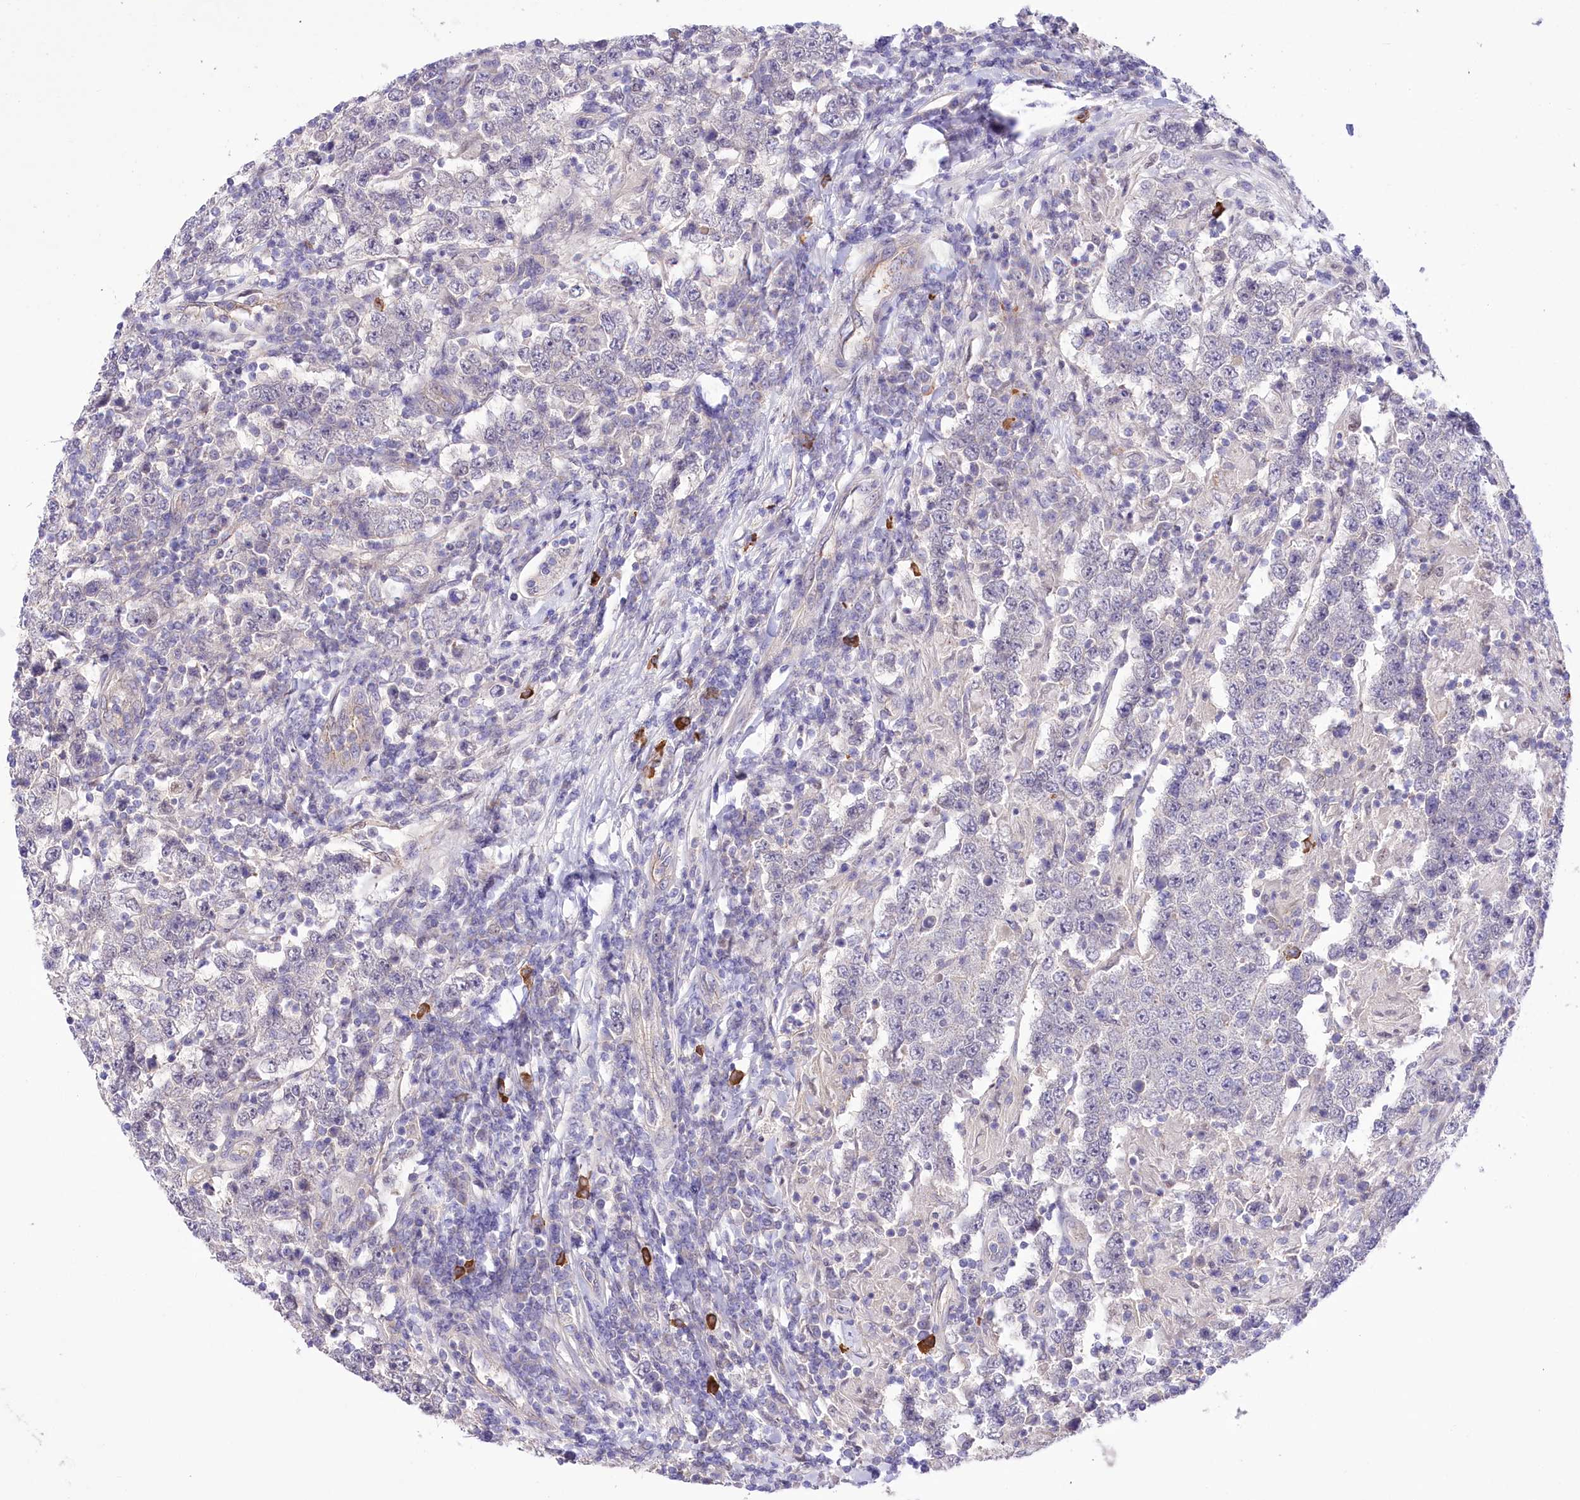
{"staining": {"intensity": "negative", "quantity": "none", "location": "none"}, "tissue": "testis cancer", "cell_type": "Tumor cells", "image_type": "cancer", "snomed": [{"axis": "morphology", "description": "Normal tissue, NOS"}, {"axis": "morphology", "description": "Urothelial carcinoma, High grade"}, {"axis": "morphology", "description": "Seminoma, NOS"}, {"axis": "morphology", "description": "Carcinoma, Embryonal, NOS"}, {"axis": "topography", "description": "Urinary bladder"}, {"axis": "topography", "description": "Testis"}], "caption": "Photomicrograph shows no protein positivity in tumor cells of high-grade urothelial carcinoma (testis) tissue.", "gene": "CEP164", "patient": {"sex": "male", "age": 41}}